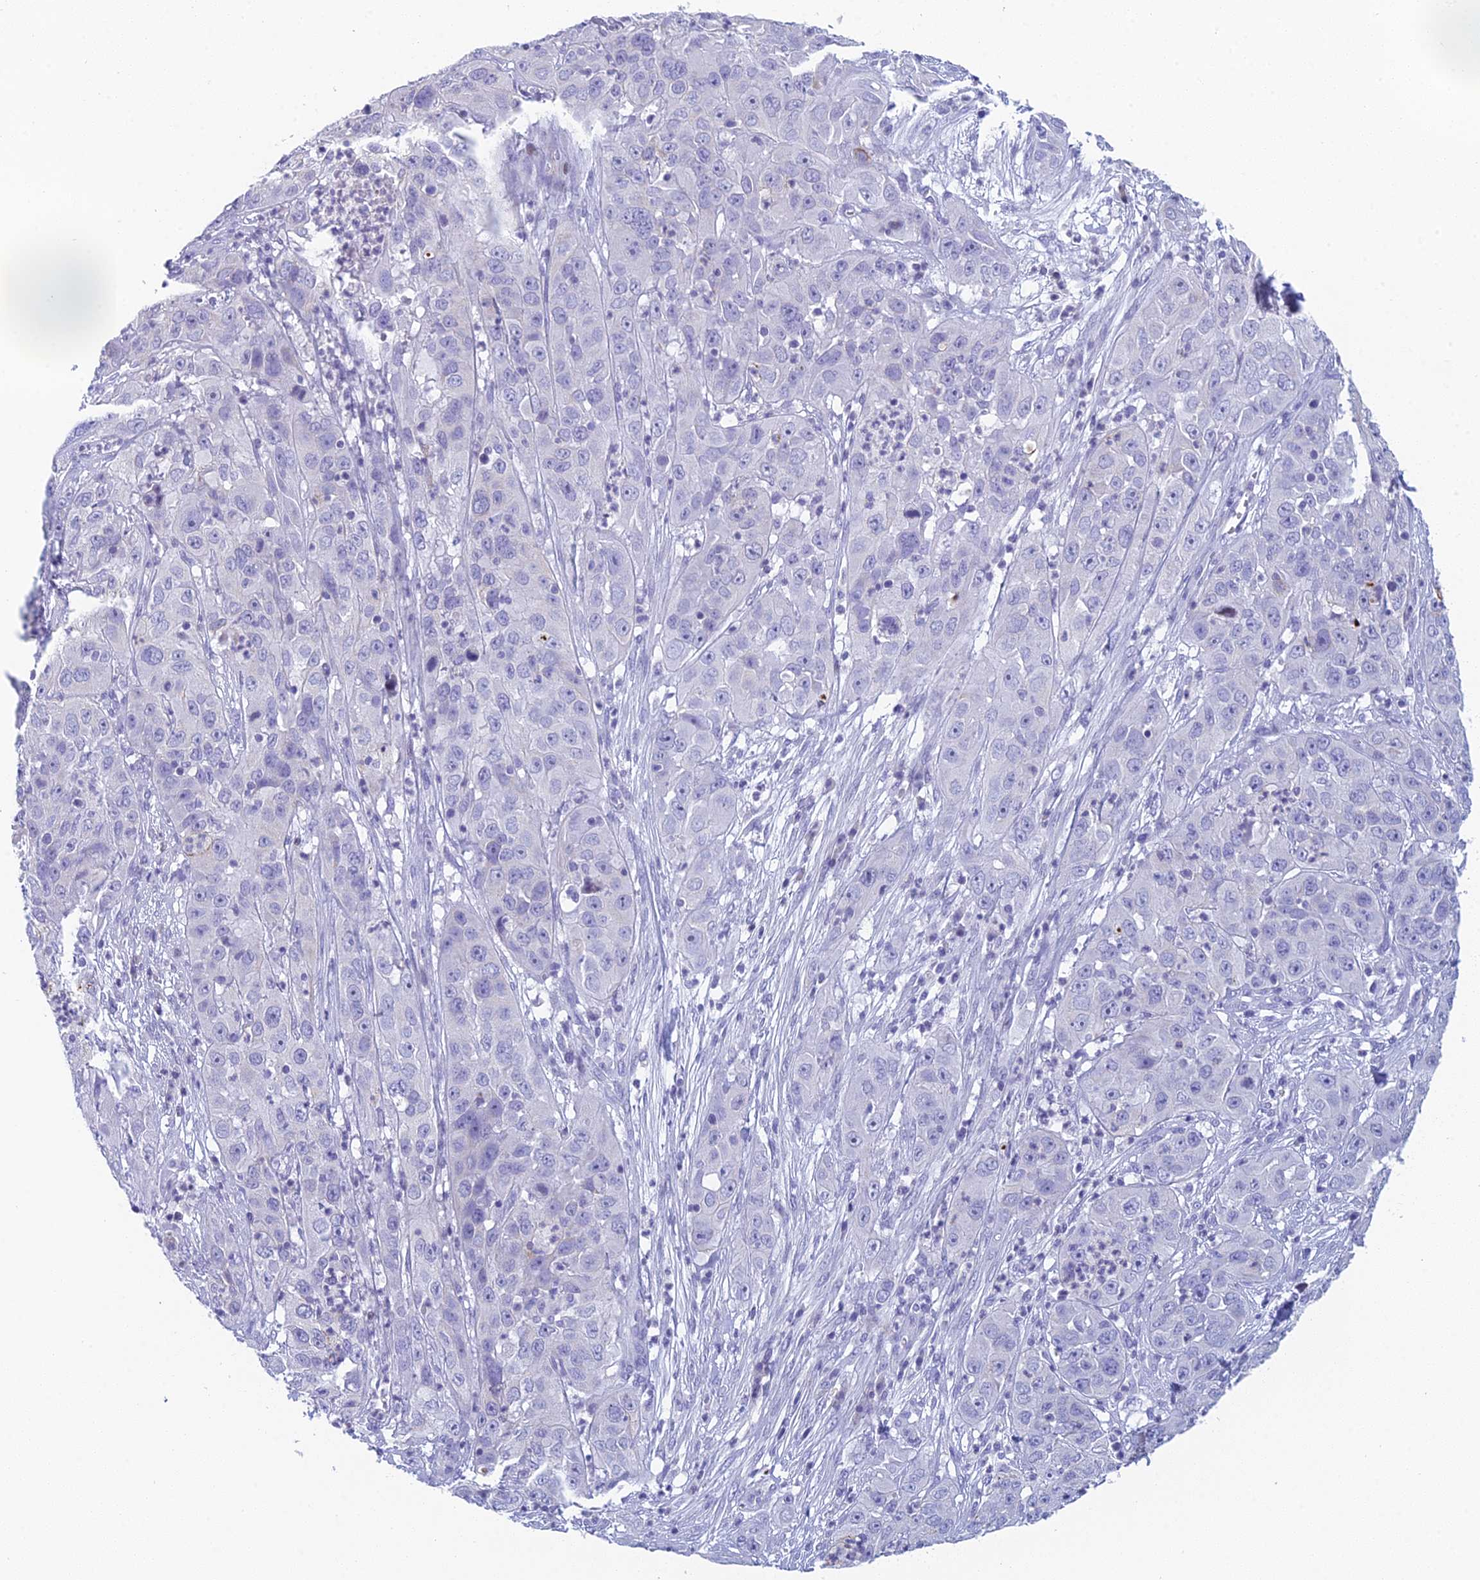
{"staining": {"intensity": "negative", "quantity": "none", "location": "none"}, "tissue": "cervical cancer", "cell_type": "Tumor cells", "image_type": "cancer", "snomed": [{"axis": "morphology", "description": "Squamous cell carcinoma, NOS"}, {"axis": "topography", "description": "Cervix"}], "caption": "Immunohistochemical staining of human cervical squamous cell carcinoma demonstrates no significant expression in tumor cells.", "gene": "REXO5", "patient": {"sex": "female", "age": 32}}